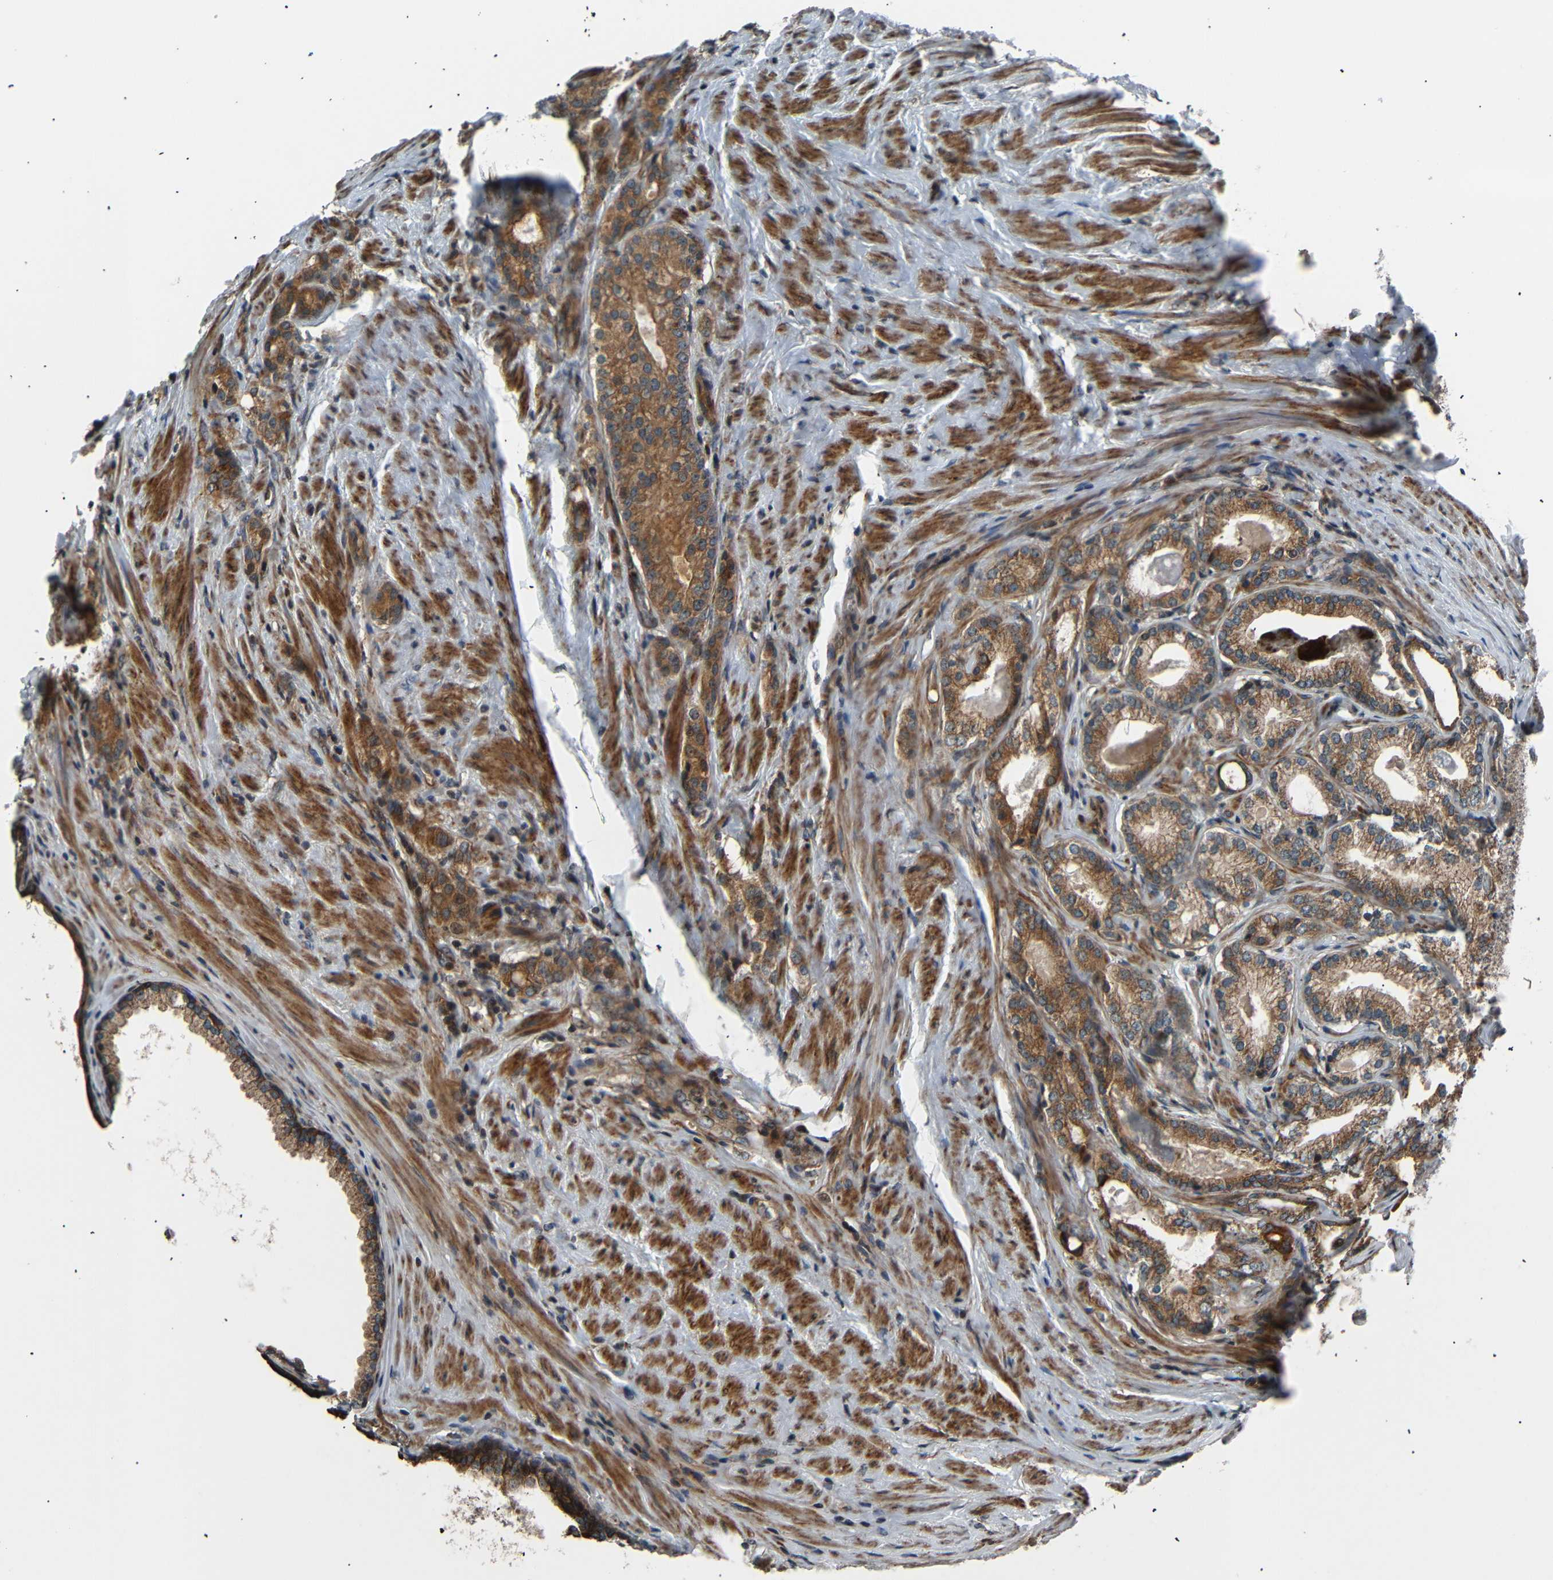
{"staining": {"intensity": "moderate", "quantity": ">75%", "location": "cytoplasmic/membranous"}, "tissue": "prostate cancer", "cell_type": "Tumor cells", "image_type": "cancer", "snomed": [{"axis": "morphology", "description": "Adenocarcinoma, Low grade"}, {"axis": "topography", "description": "Prostate"}], "caption": "A brown stain labels moderate cytoplasmic/membranous expression of a protein in prostate low-grade adenocarcinoma tumor cells.", "gene": "AKAP9", "patient": {"sex": "male", "age": 71}}